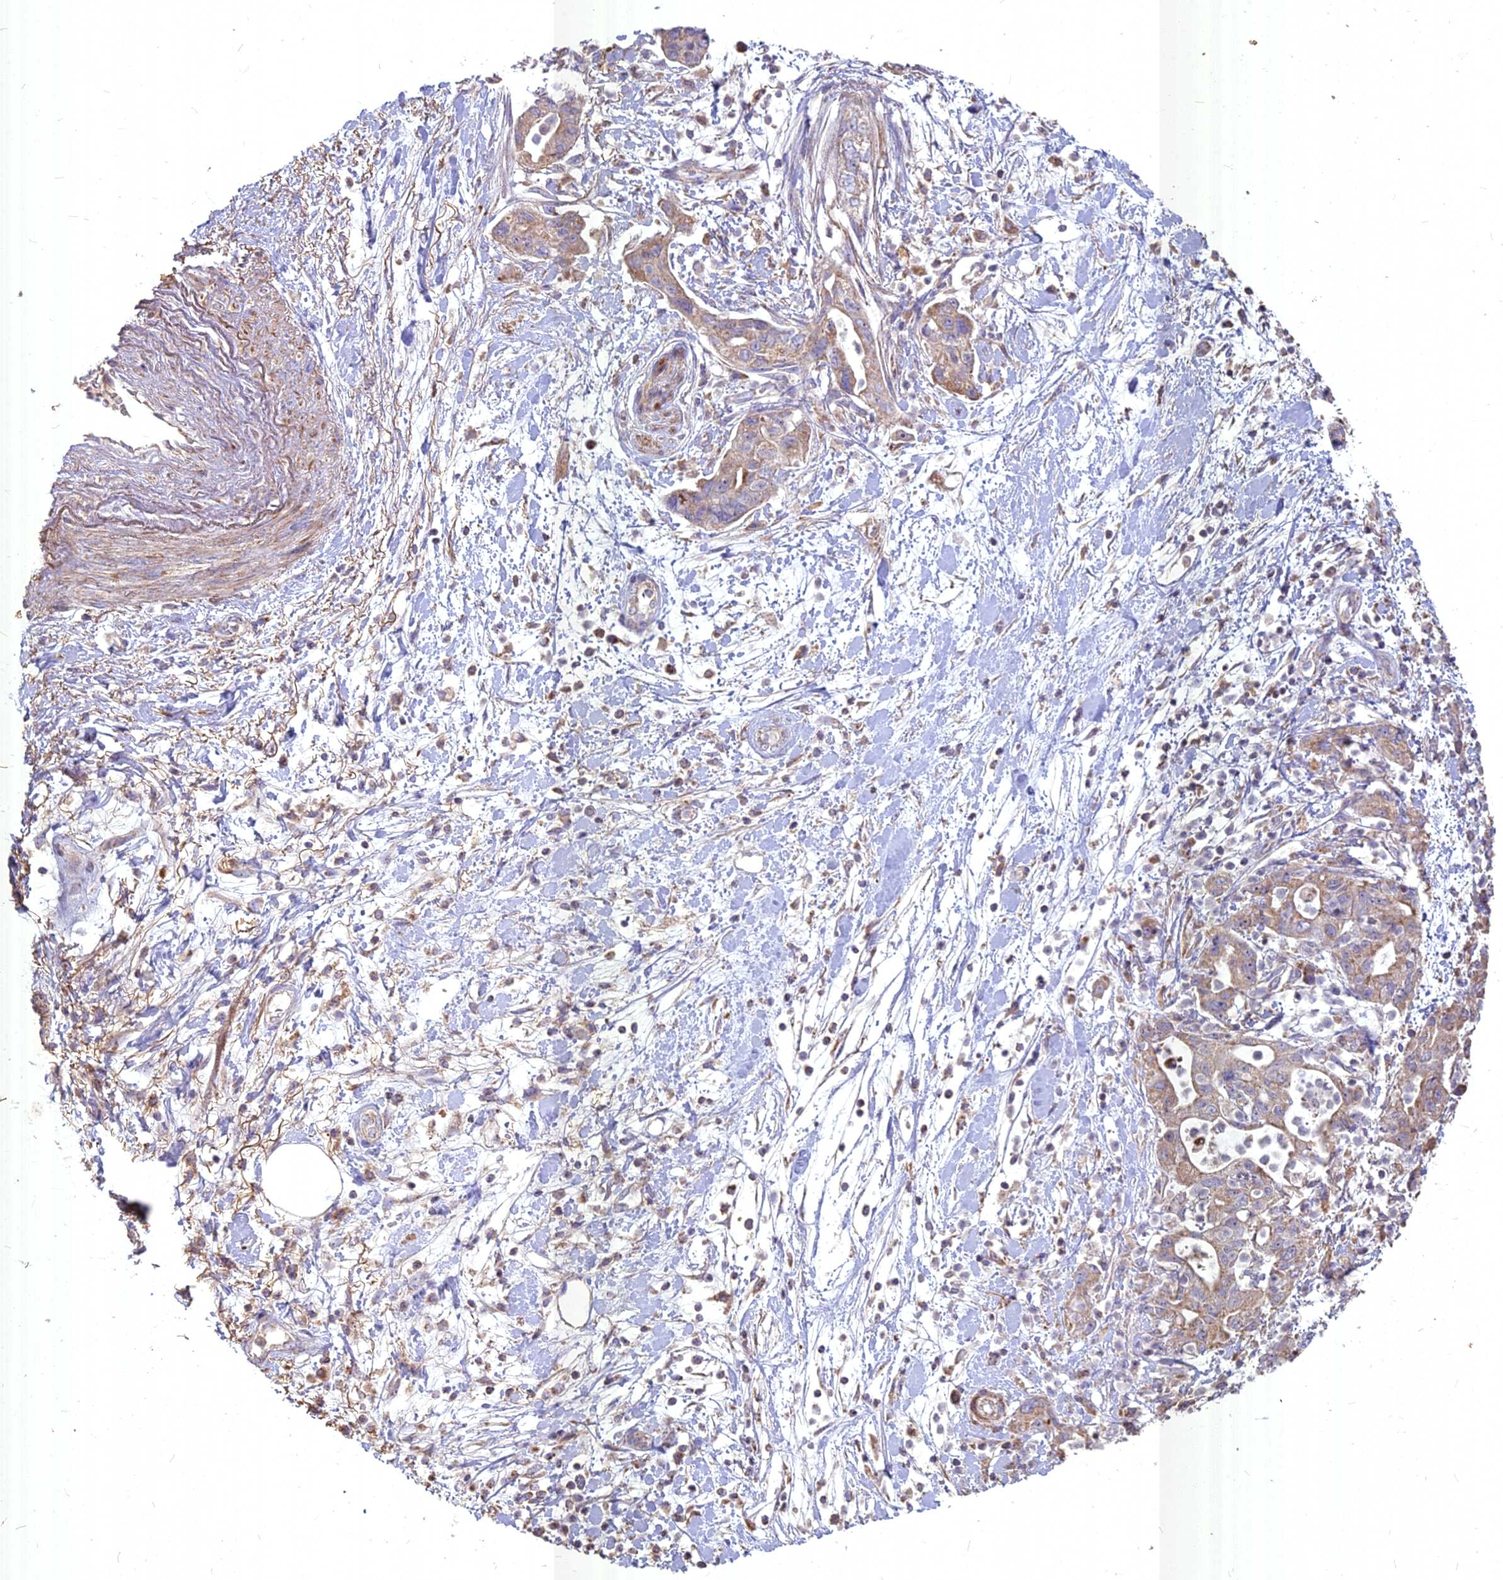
{"staining": {"intensity": "weak", "quantity": ">75%", "location": "cytoplasmic/membranous"}, "tissue": "pancreatic cancer", "cell_type": "Tumor cells", "image_type": "cancer", "snomed": [{"axis": "morphology", "description": "Adenocarcinoma, NOS"}, {"axis": "topography", "description": "Pancreas"}], "caption": "Immunohistochemical staining of human adenocarcinoma (pancreatic) exhibits low levels of weak cytoplasmic/membranous expression in approximately >75% of tumor cells.", "gene": "COX11", "patient": {"sex": "female", "age": 73}}